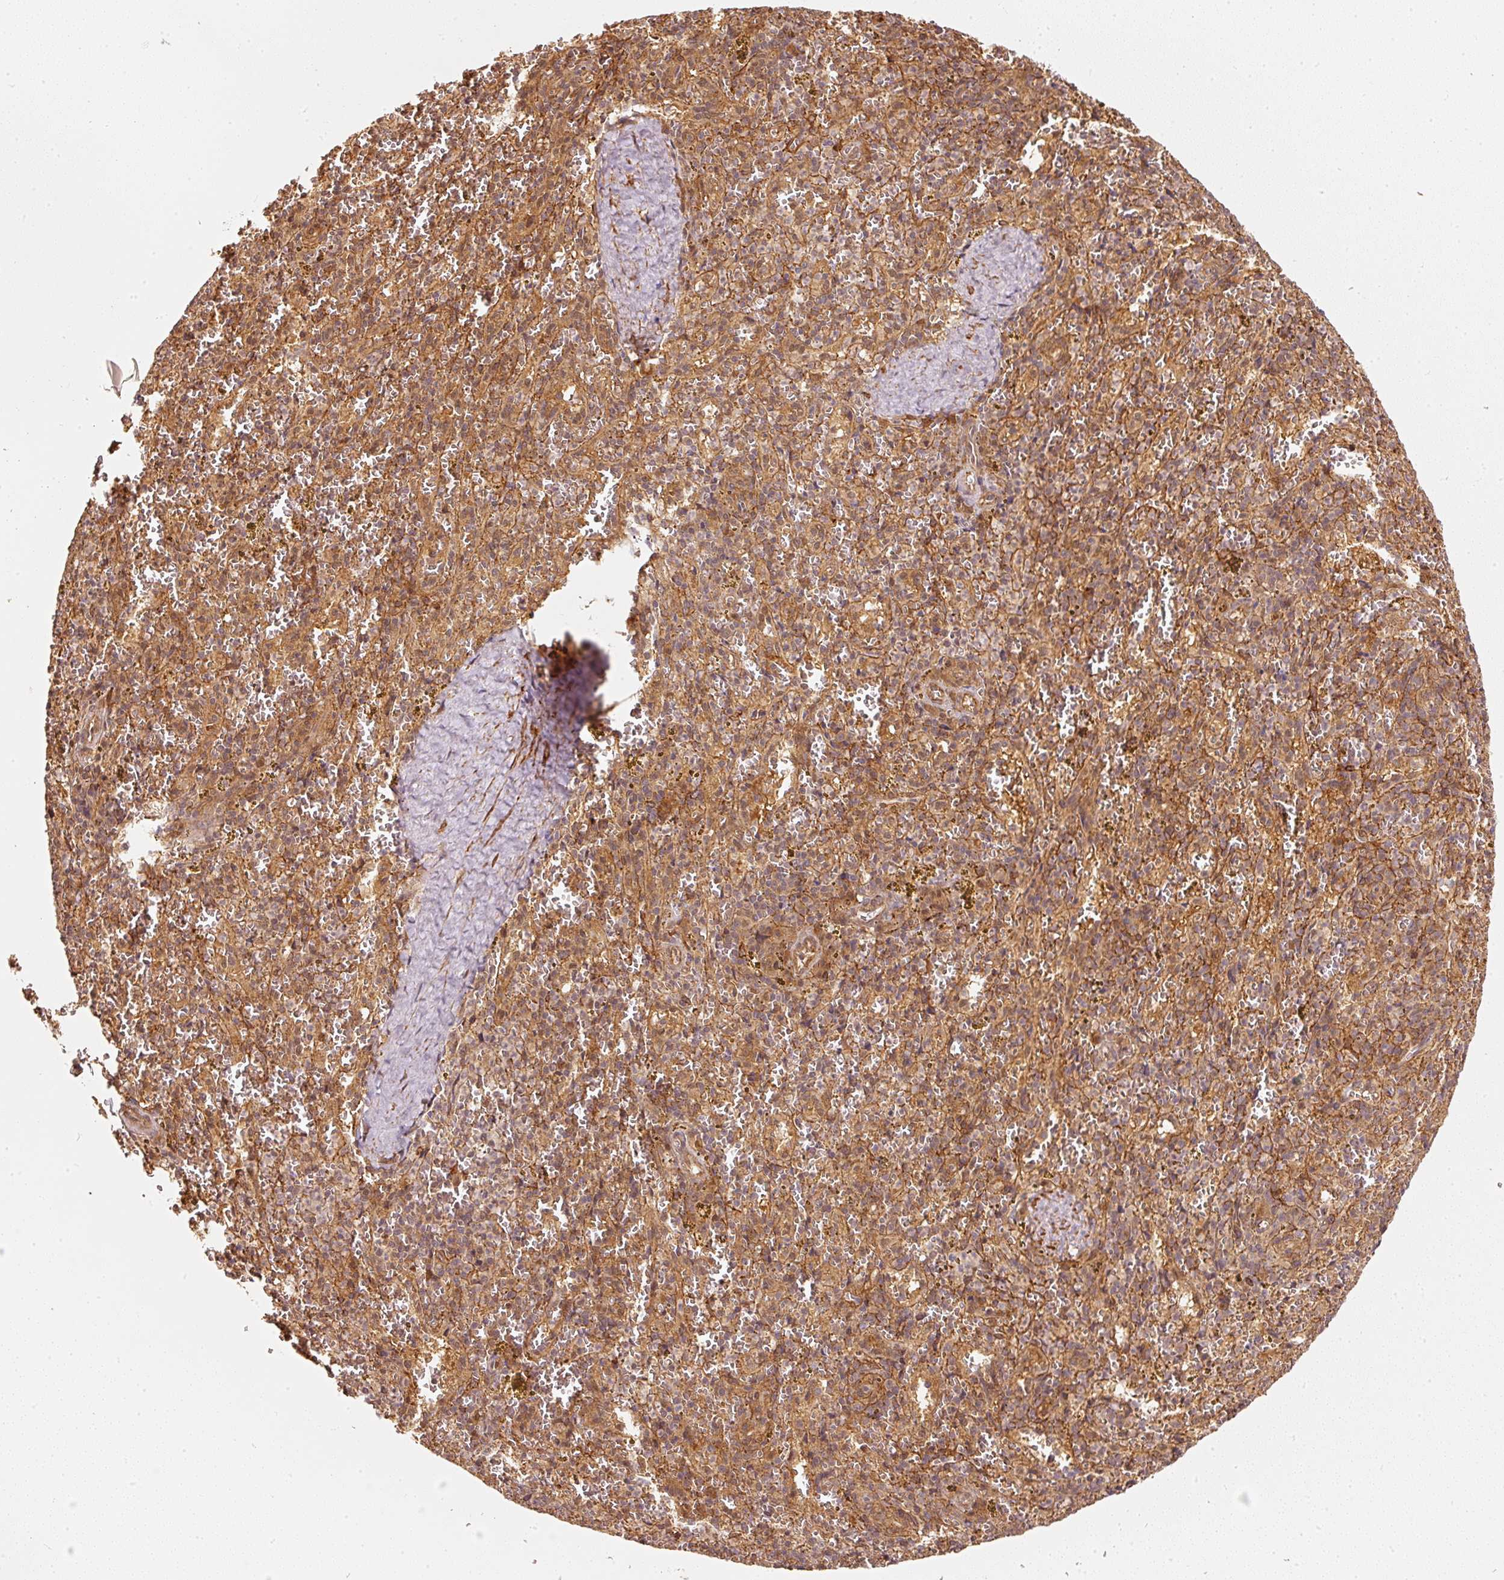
{"staining": {"intensity": "moderate", "quantity": ">75%", "location": "cytoplasmic/membranous"}, "tissue": "spleen", "cell_type": "Cells in red pulp", "image_type": "normal", "snomed": [{"axis": "morphology", "description": "Normal tissue, NOS"}, {"axis": "topography", "description": "Spleen"}], "caption": "IHC histopathology image of unremarkable spleen: spleen stained using immunohistochemistry shows medium levels of moderate protein expression localized specifically in the cytoplasmic/membranous of cells in red pulp, appearing as a cytoplasmic/membranous brown color.", "gene": "PSMD1", "patient": {"sex": "male", "age": 57}}